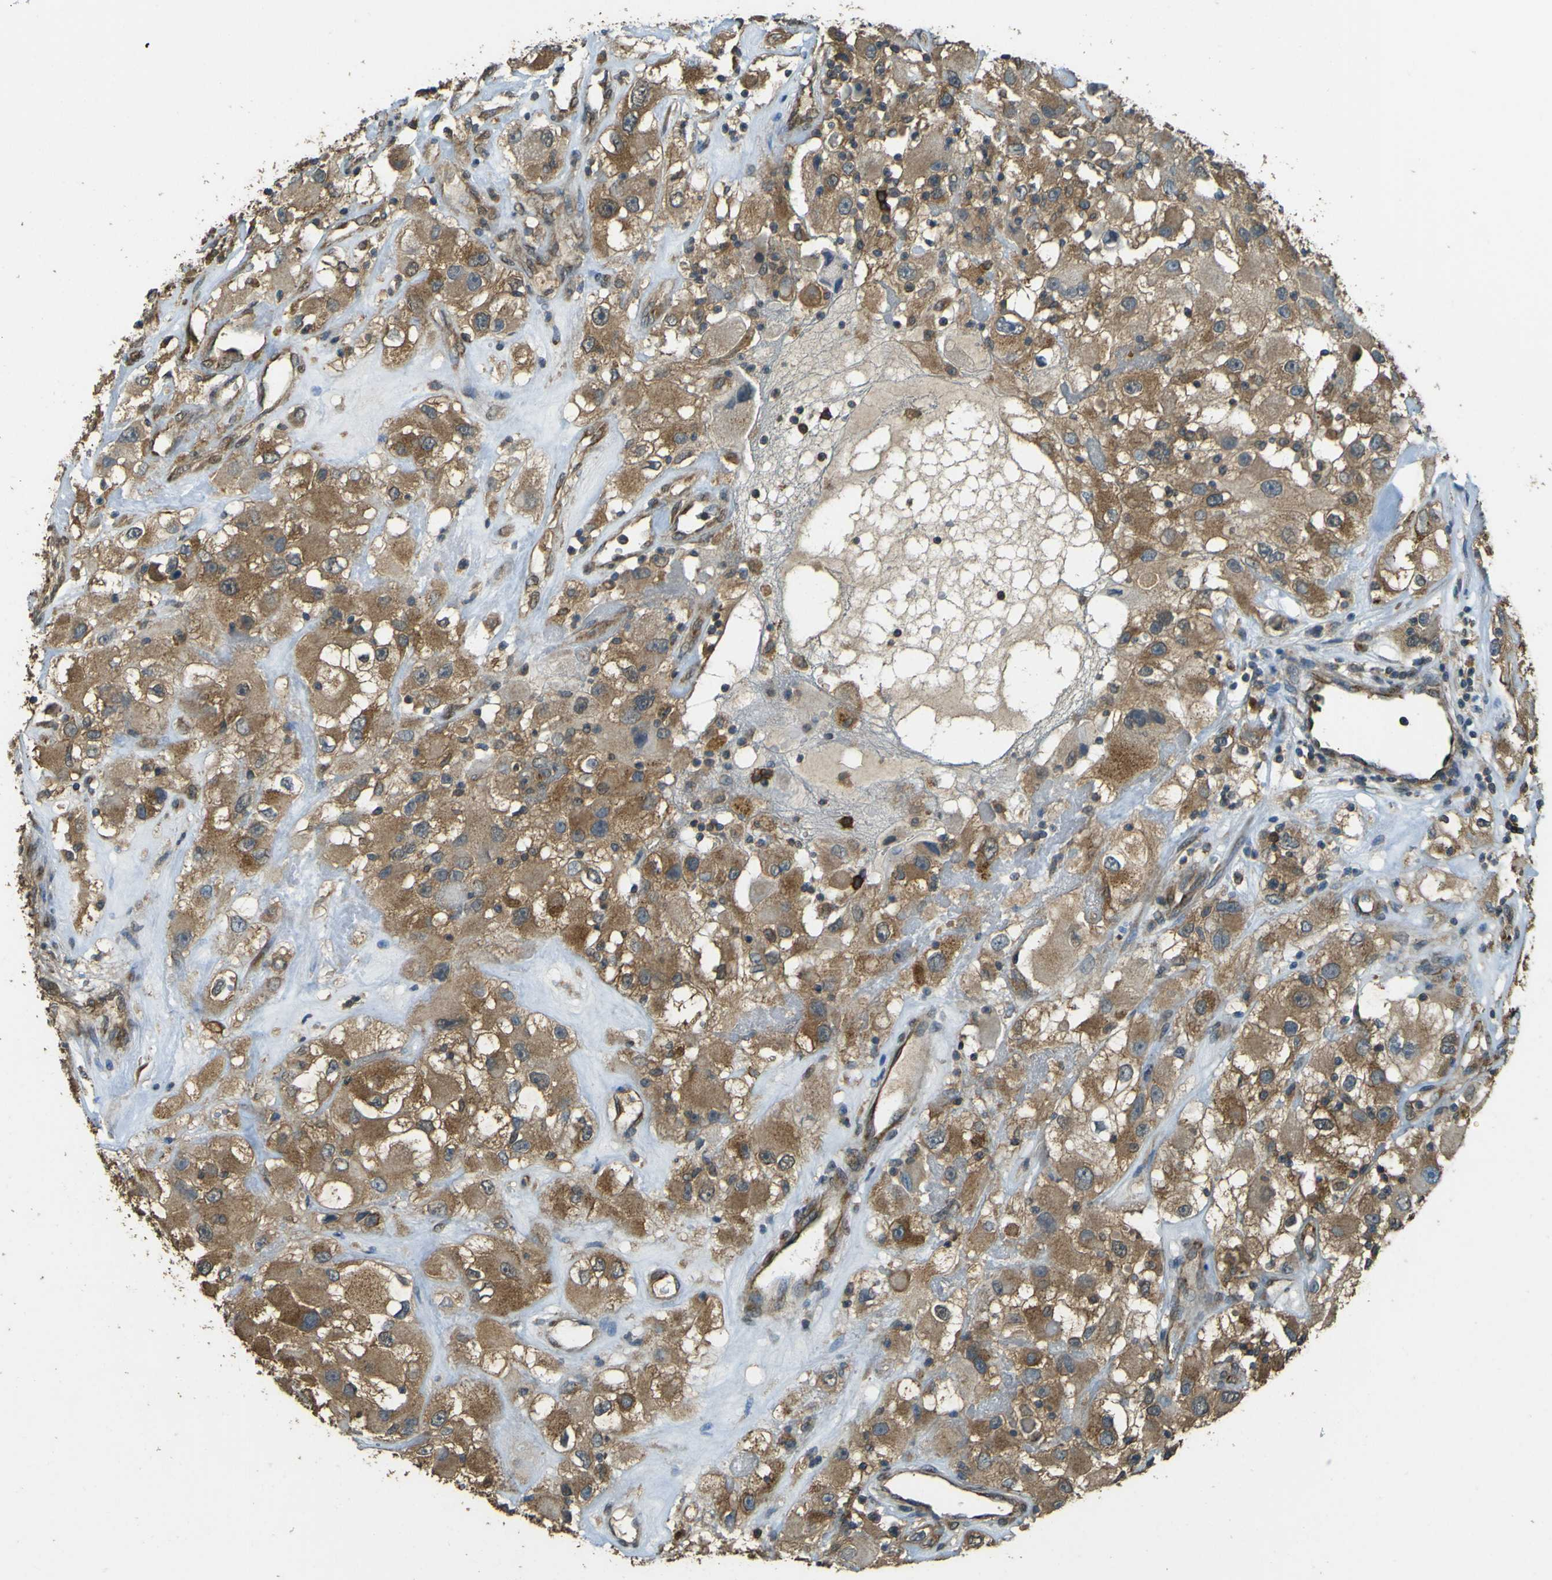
{"staining": {"intensity": "moderate", "quantity": ">75%", "location": "cytoplasmic/membranous"}, "tissue": "renal cancer", "cell_type": "Tumor cells", "image_type": "cancer", "snomed": [{"axis": "morphology", "description": "Adenocarcinoma, NOS"}, {"axis": "topography", "description": "Kidney"}], "caption": "The histopathology image exhibits a brown stain indicating the presence of a protein in the cytoplasmic/membranous of tumor cells in renal cancer (adenocarcinoma). The staining was performed using DAB, with brown indicating positive protein expression. Nuclei are stained blue with hematoxylin.", "gene": "GOLGA1", "patient": {"sex": "female", "age": 52}}